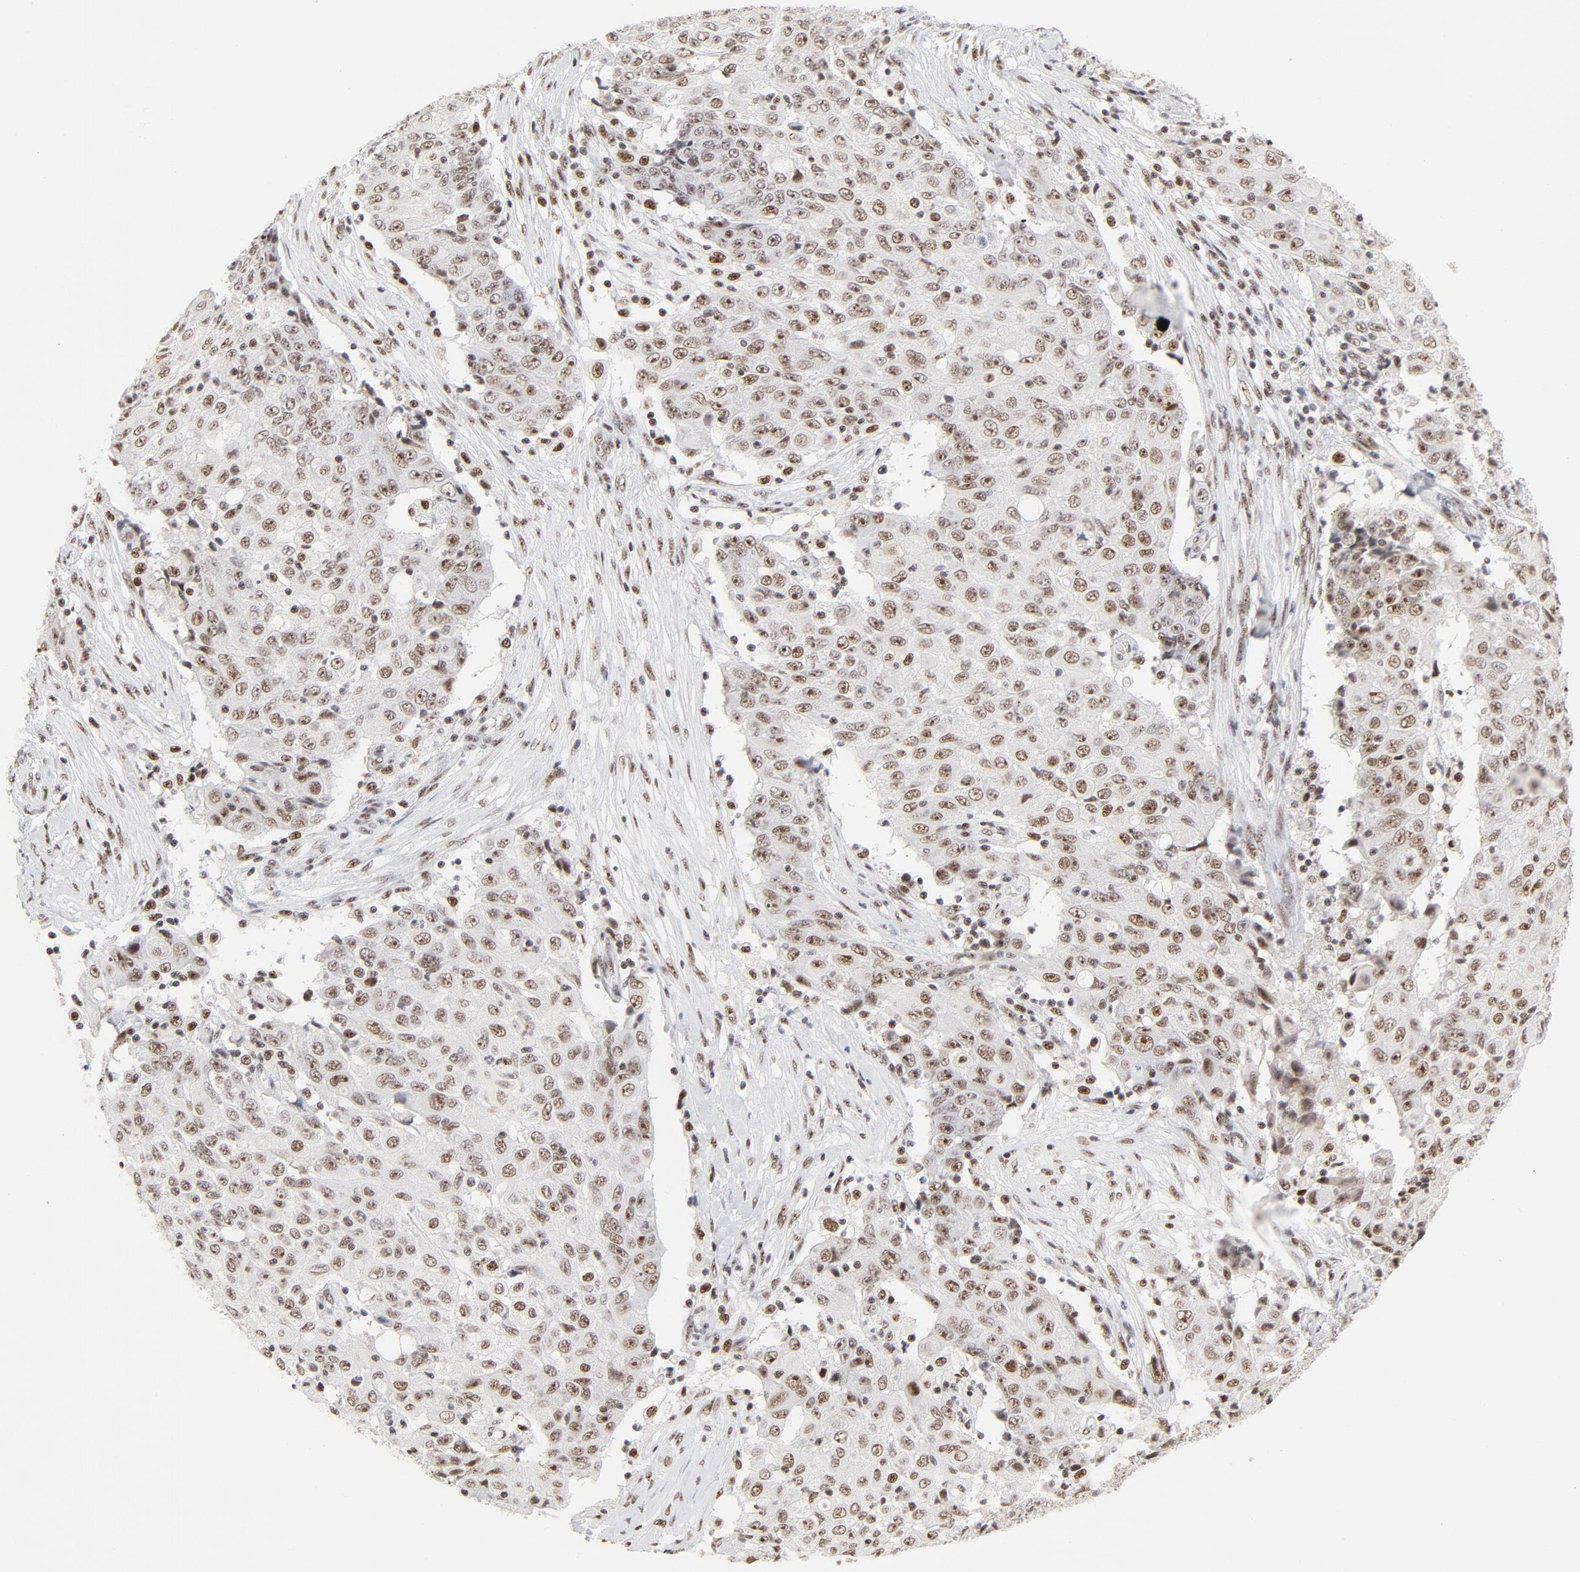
{"staining": {"intensity": "moderate", "quantity": ">75%", "location": "nuclear"}, "tissue": "ovarian cancer", "cell_type": "Tumor cells", "image_type": "cancer", "snomed": [{"axis": "morphology", "description": "Carcinoma, endometroid"}, {"axis": "topography", "description": "Ovary"}], "caption": "About >75% of tumor cells in ovarian cancer demonstrate moderate nuclear protein staining as visualized by brown immunohistochemical staining.", "gene": "GTF2H1", "patient": {"sex": "female", "age": 42}}